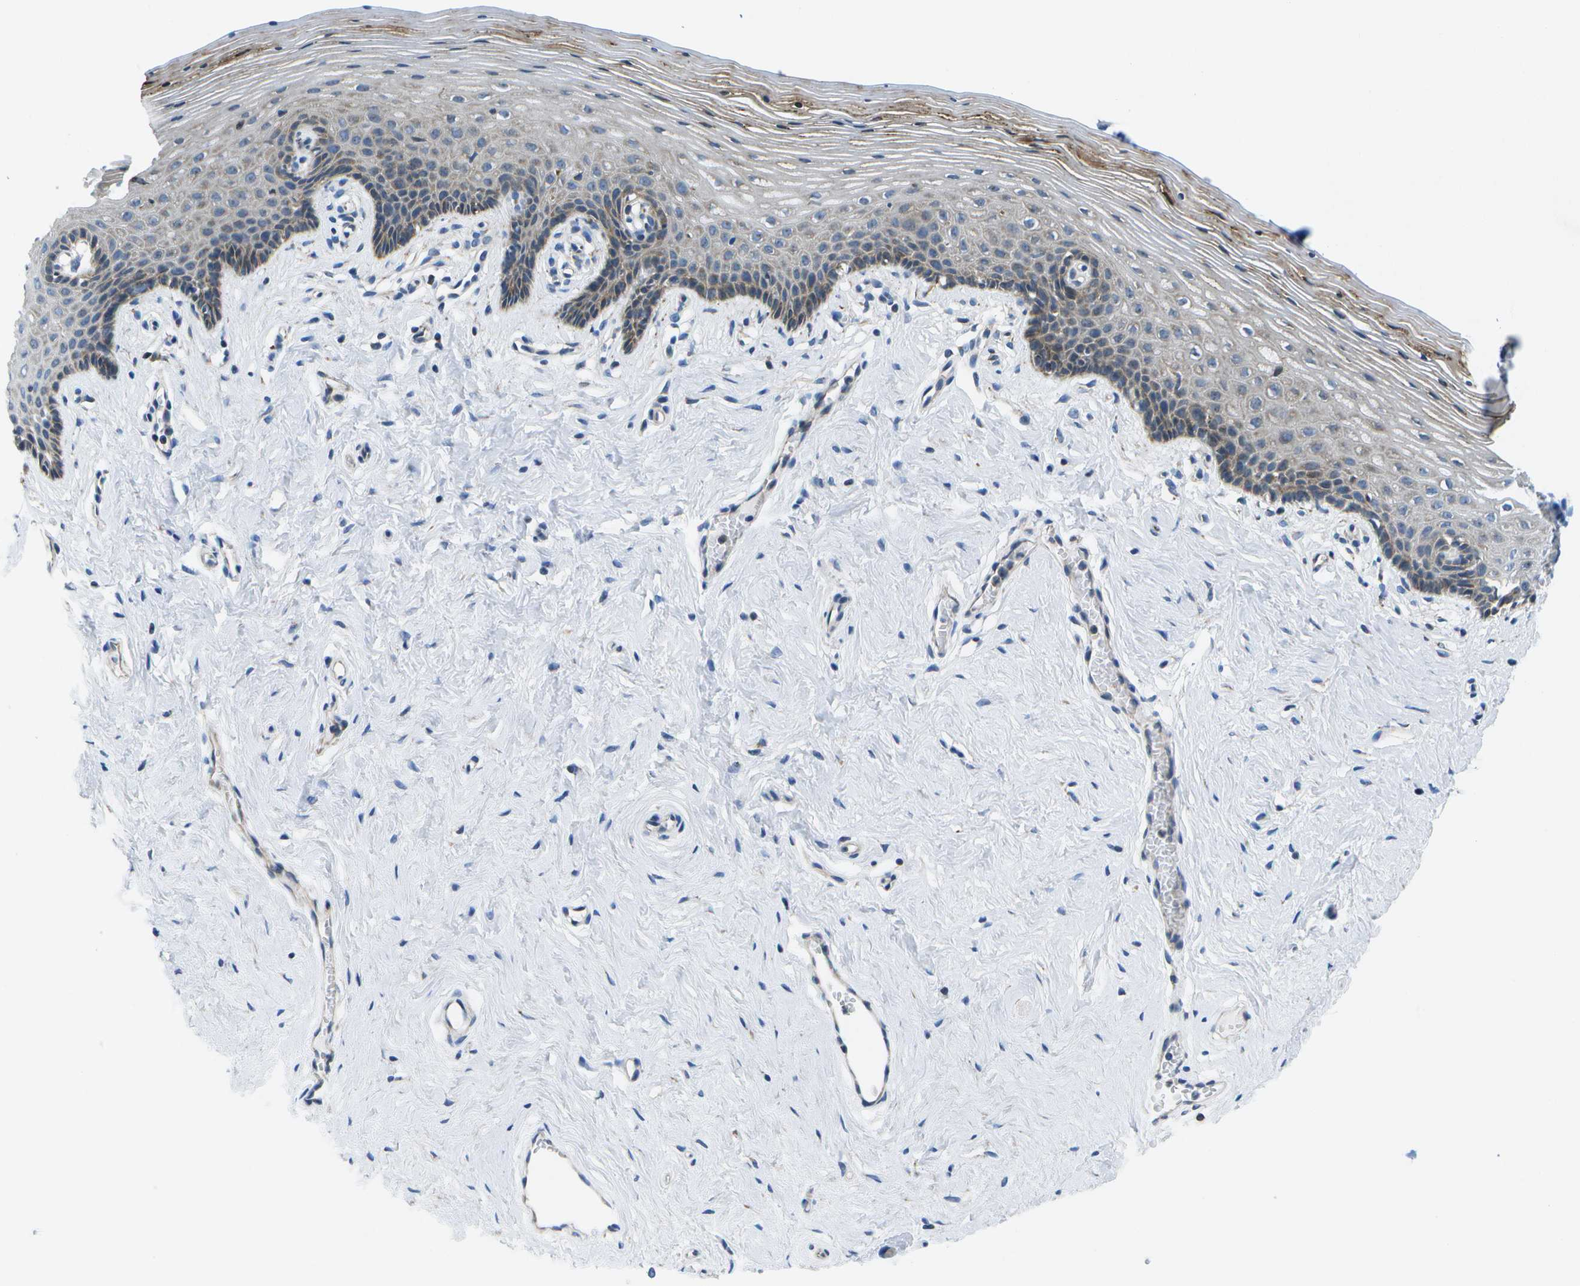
{"staining": {"intensity": "moderate", "quantity": "<25%", "location": "cytoplasmic/membranous"}, "tissue": "vagina", "cell_type": "Squamous epithelial cells", "image_type": "normal", "snomed": [{"axis": "morphology", "description": "Normal tissue, NOS"}, {"axis": "topography", "description": "Vagina"}], "caption": "Immunohistochemistry (IHC) of unremarkable vagina displays low levels of moderate cytoplasmic/membranous staining in about <25% of squamous epithelial cells.", "gene": "GDF5", "patient": {"sex": "female", "age": 32}}